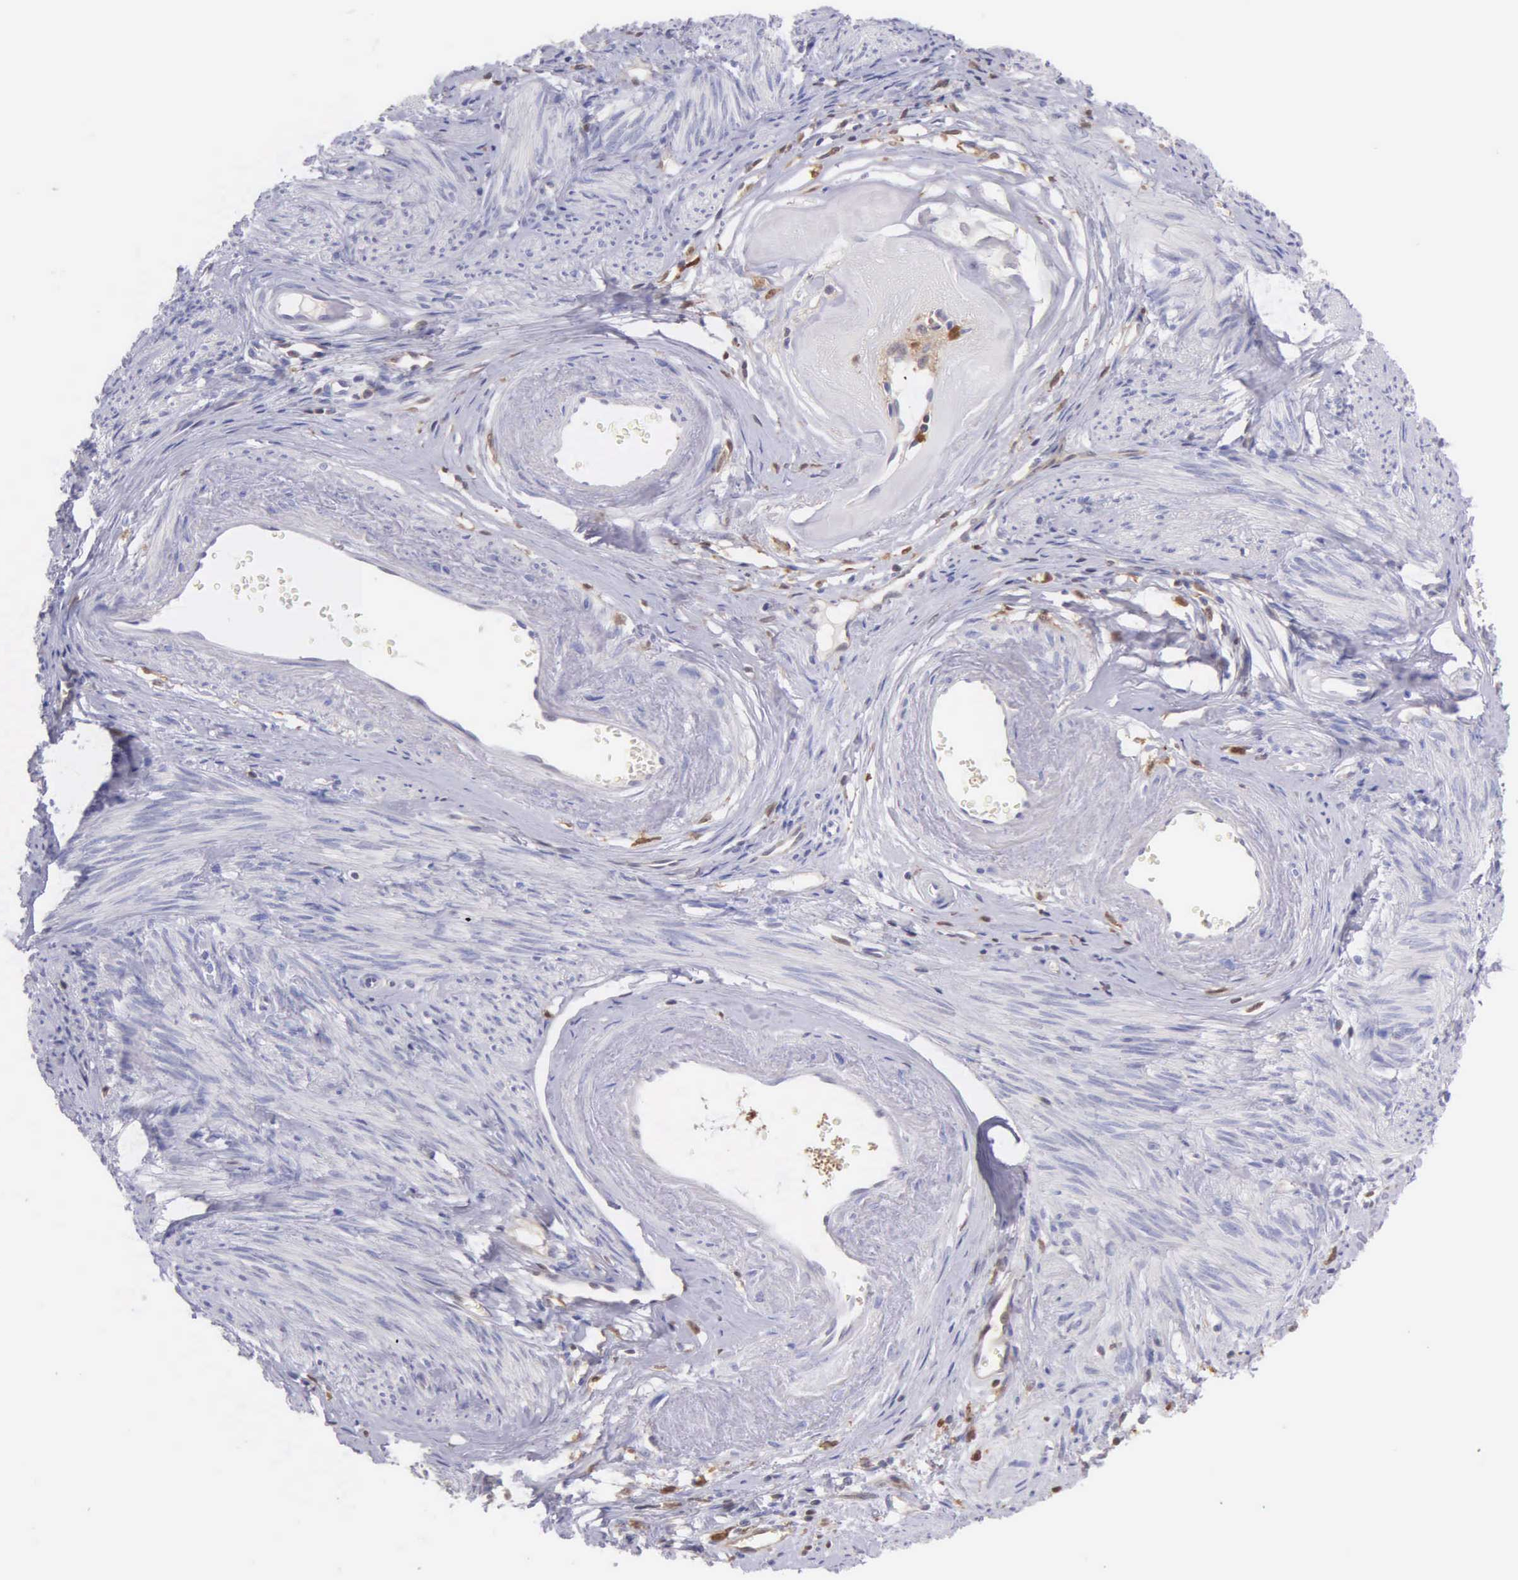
{"staining": {"intensity": "weak", "quantity": ">75%", "location": "cytoplasmic/membranous"}, "tissue": "endometrial cancer", "cell_type": "Tumor cells", "image_type": "cancer", "snomed": [{"axis": "morphology", "description": "Adenocarcinoma, NOS"}, {"axis": "topography", "description": "Endometrium"}], "caption": "Protein staining by IHC demonstrates weak cytoplasmic/membranous positivity in about >75% of tumor cells in endometrial cancer (adenocarcinoma). The protein is shown in brown color, while the nuclei are stained blue.", "gene": "BID", "patient": {"sex": "female", "age": 76}}